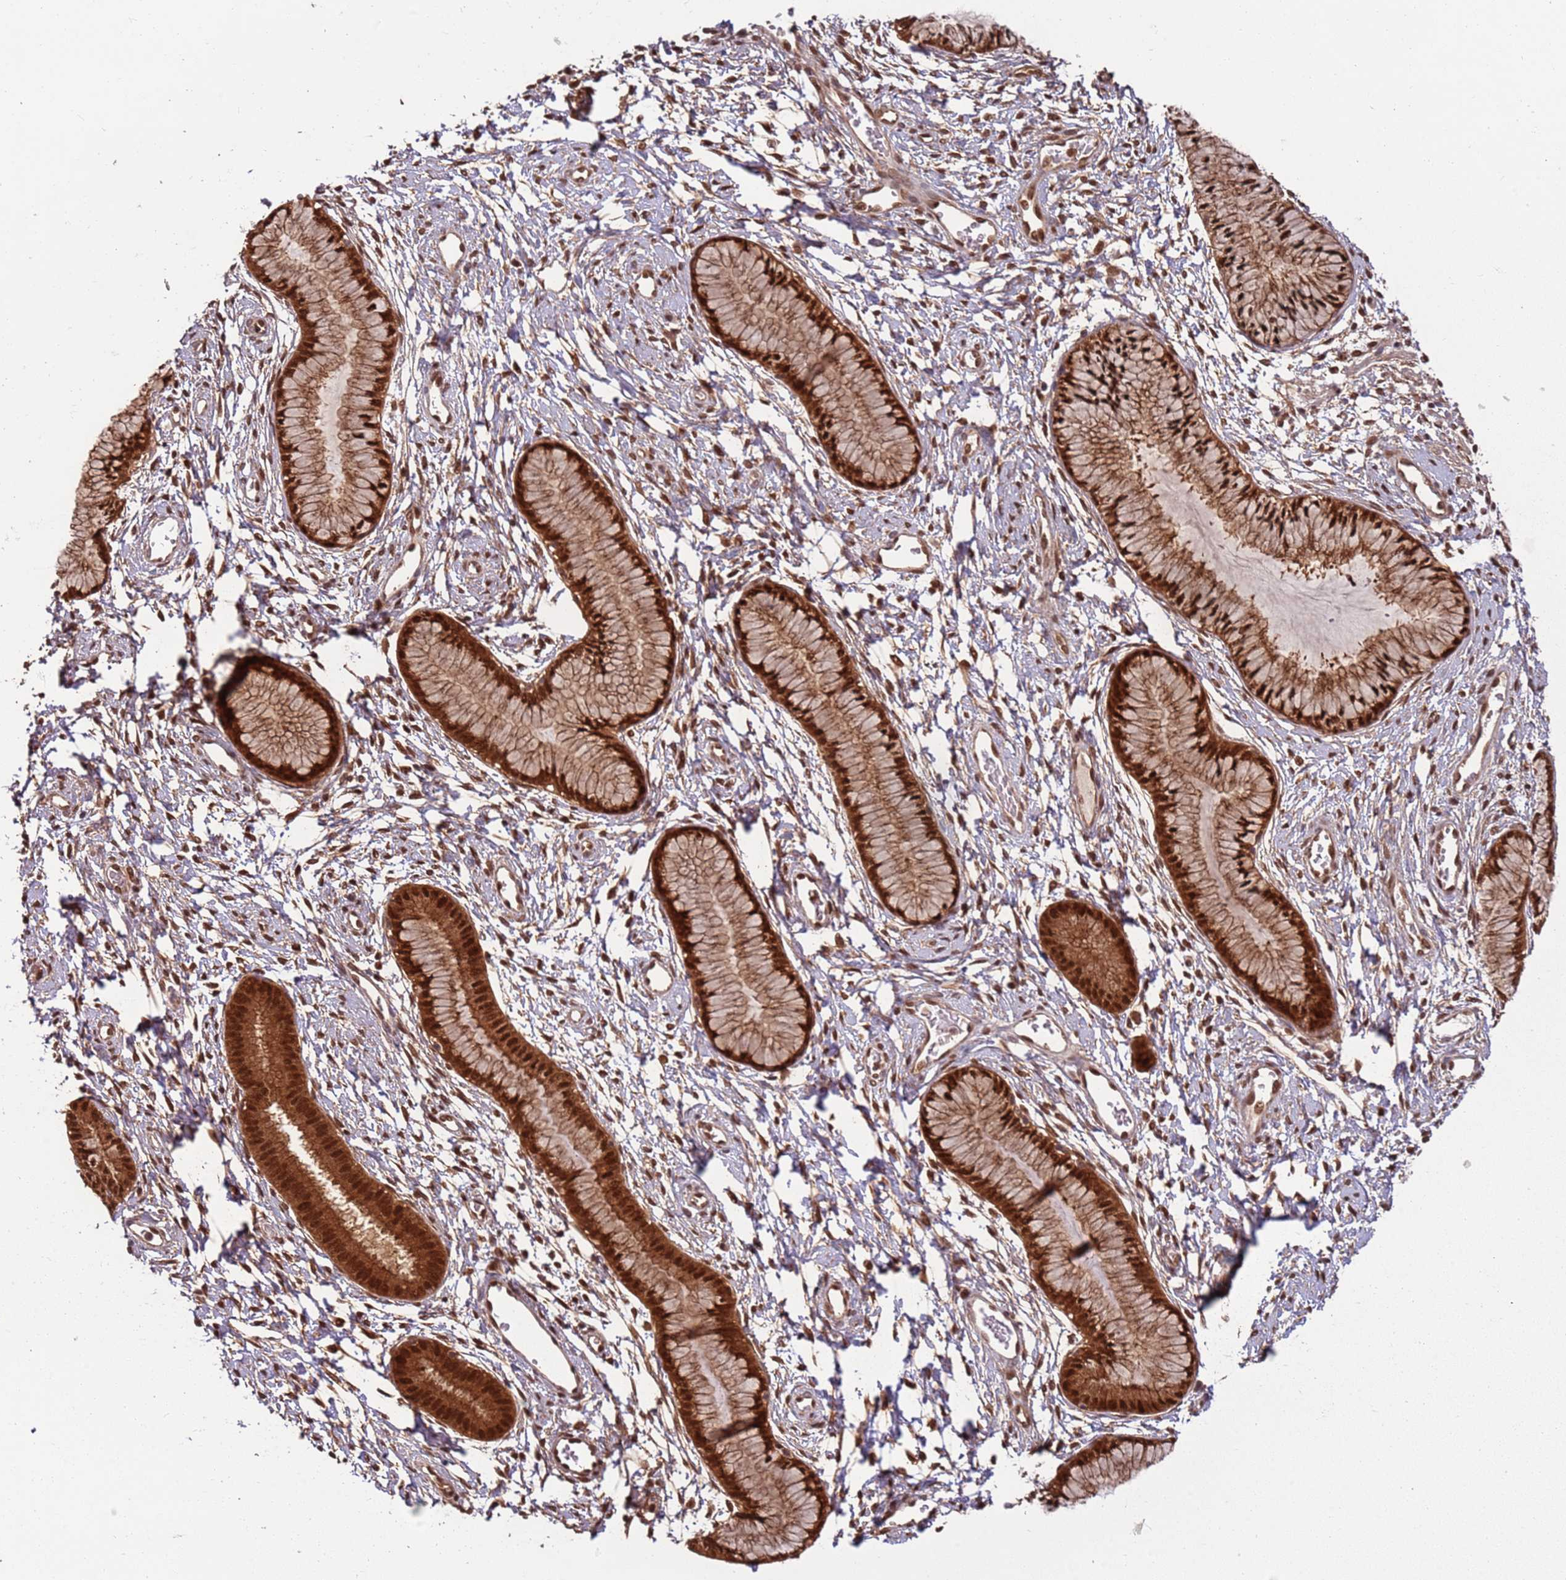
{"staining": {"intensity": "strong", "quantity": ">75%", "location": "cytoplasmic/membranous,nuclear"}, "tissue": "cervix", "cell_type": "Glandular cells", "image_type": "normal", "snomed": [{"axis": "morphology", "description": "Normal tissue, NOS"}, {"axis": "topography", "description": "Cervix"}], "caption": "The micrograph demonstrates a brown stain indicating the presence of a protein in the cytoplasmic/membranous,nuclear of glandular cells in cervix.", "gene": "PGLS", "patient": {"sex": "female", "age": 42}}